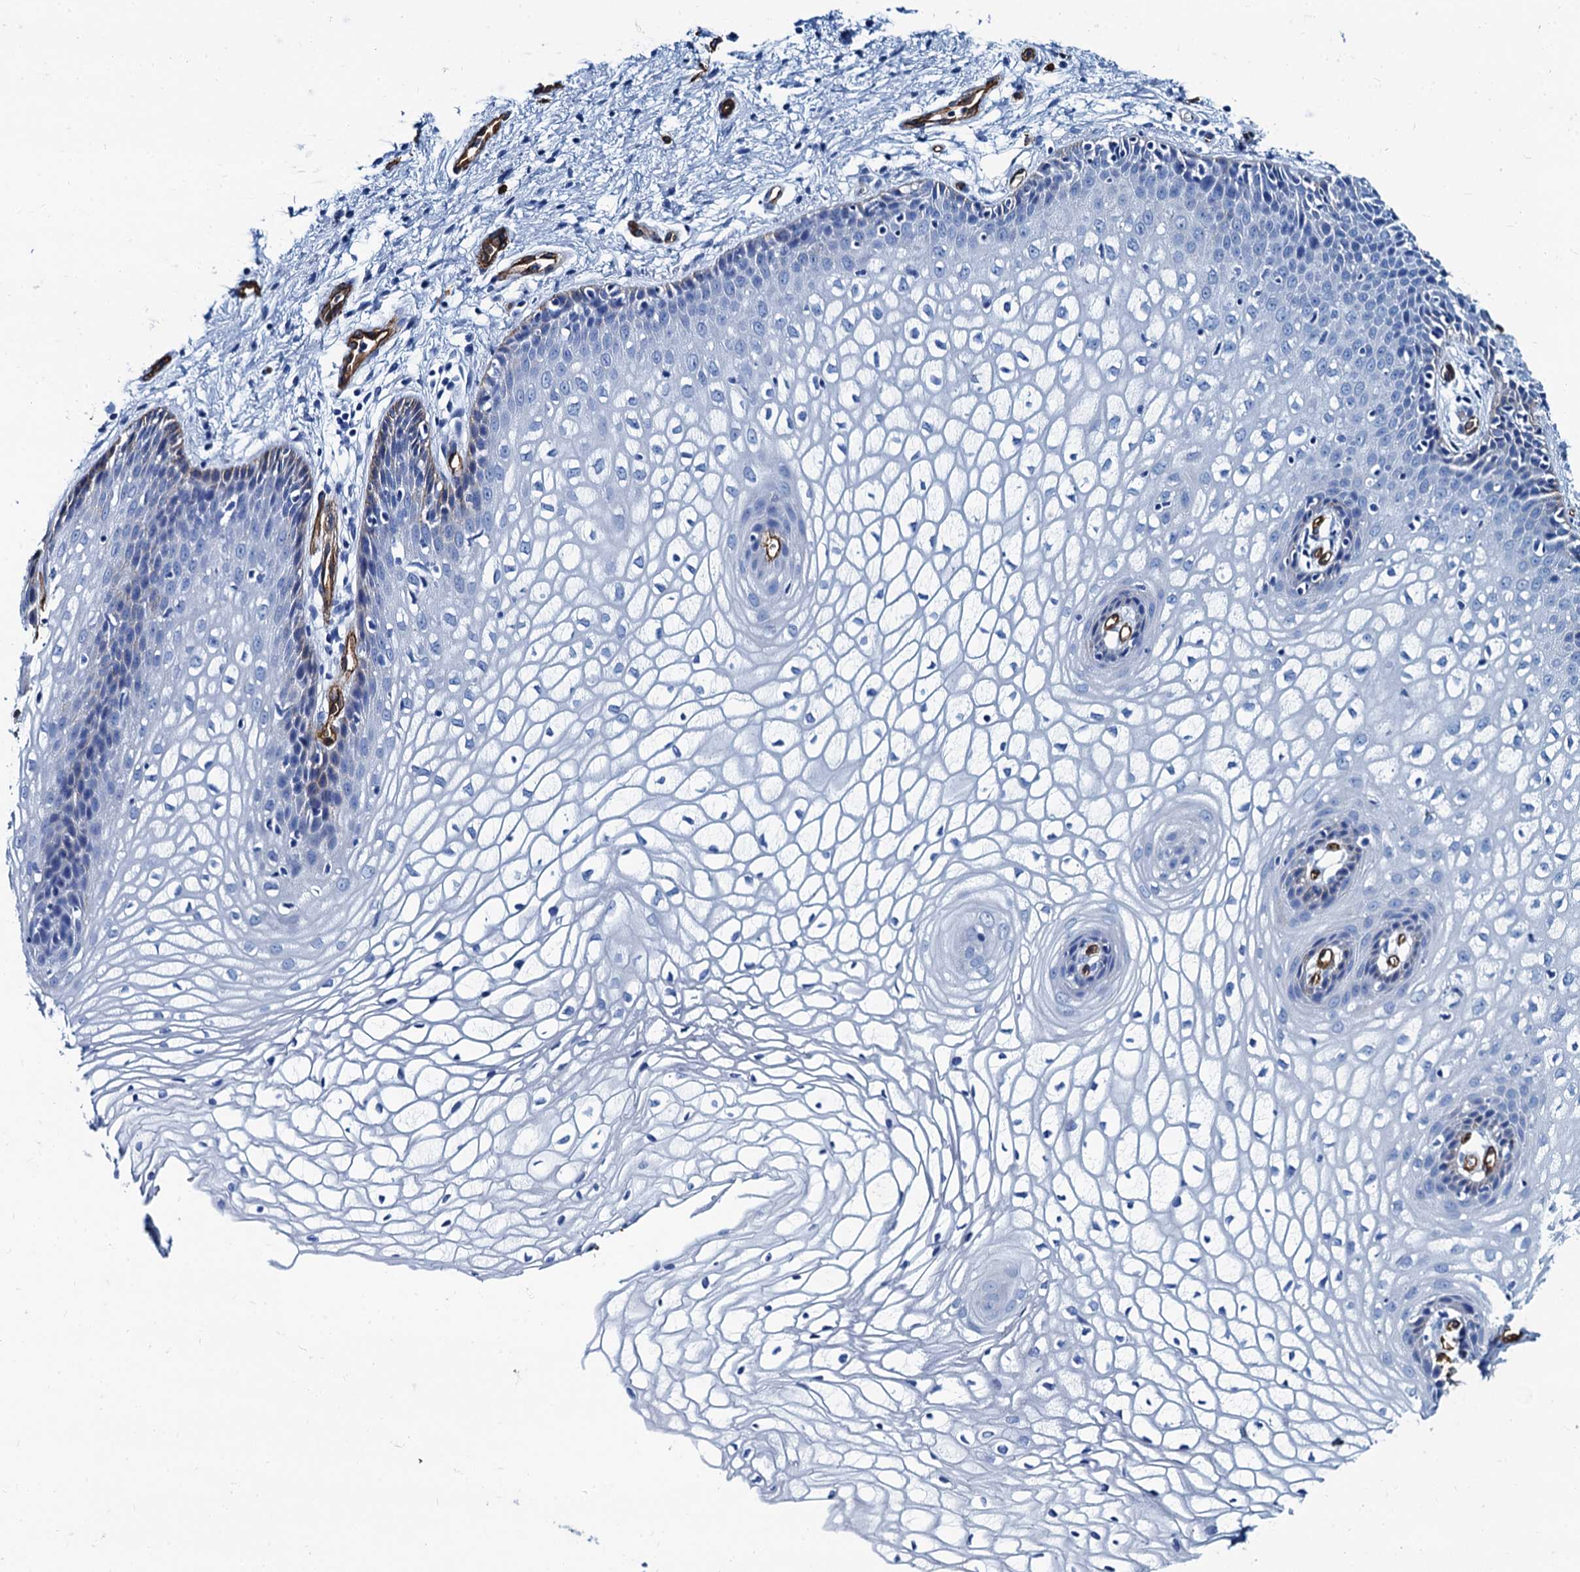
{"staining": {"intensity": "weak", "quantity": "<25%", "location": "cytoplasmic/membranous"}, "tissue": "vagina", "cell_type": "Squamous epithelial cells", "image_type": "normal", "snomed": [{"axis": "morphology", "description": "Normal tissue, NOS"}, {"axis": "topography", "description": "Vagina"}], "caption": "This is an IHC photomicrograph of normal human vagina. There is no positivity in squamous epithelial cells.", "gene": "CAVIN2", "patient": {"sex": "female", "age": 34}}